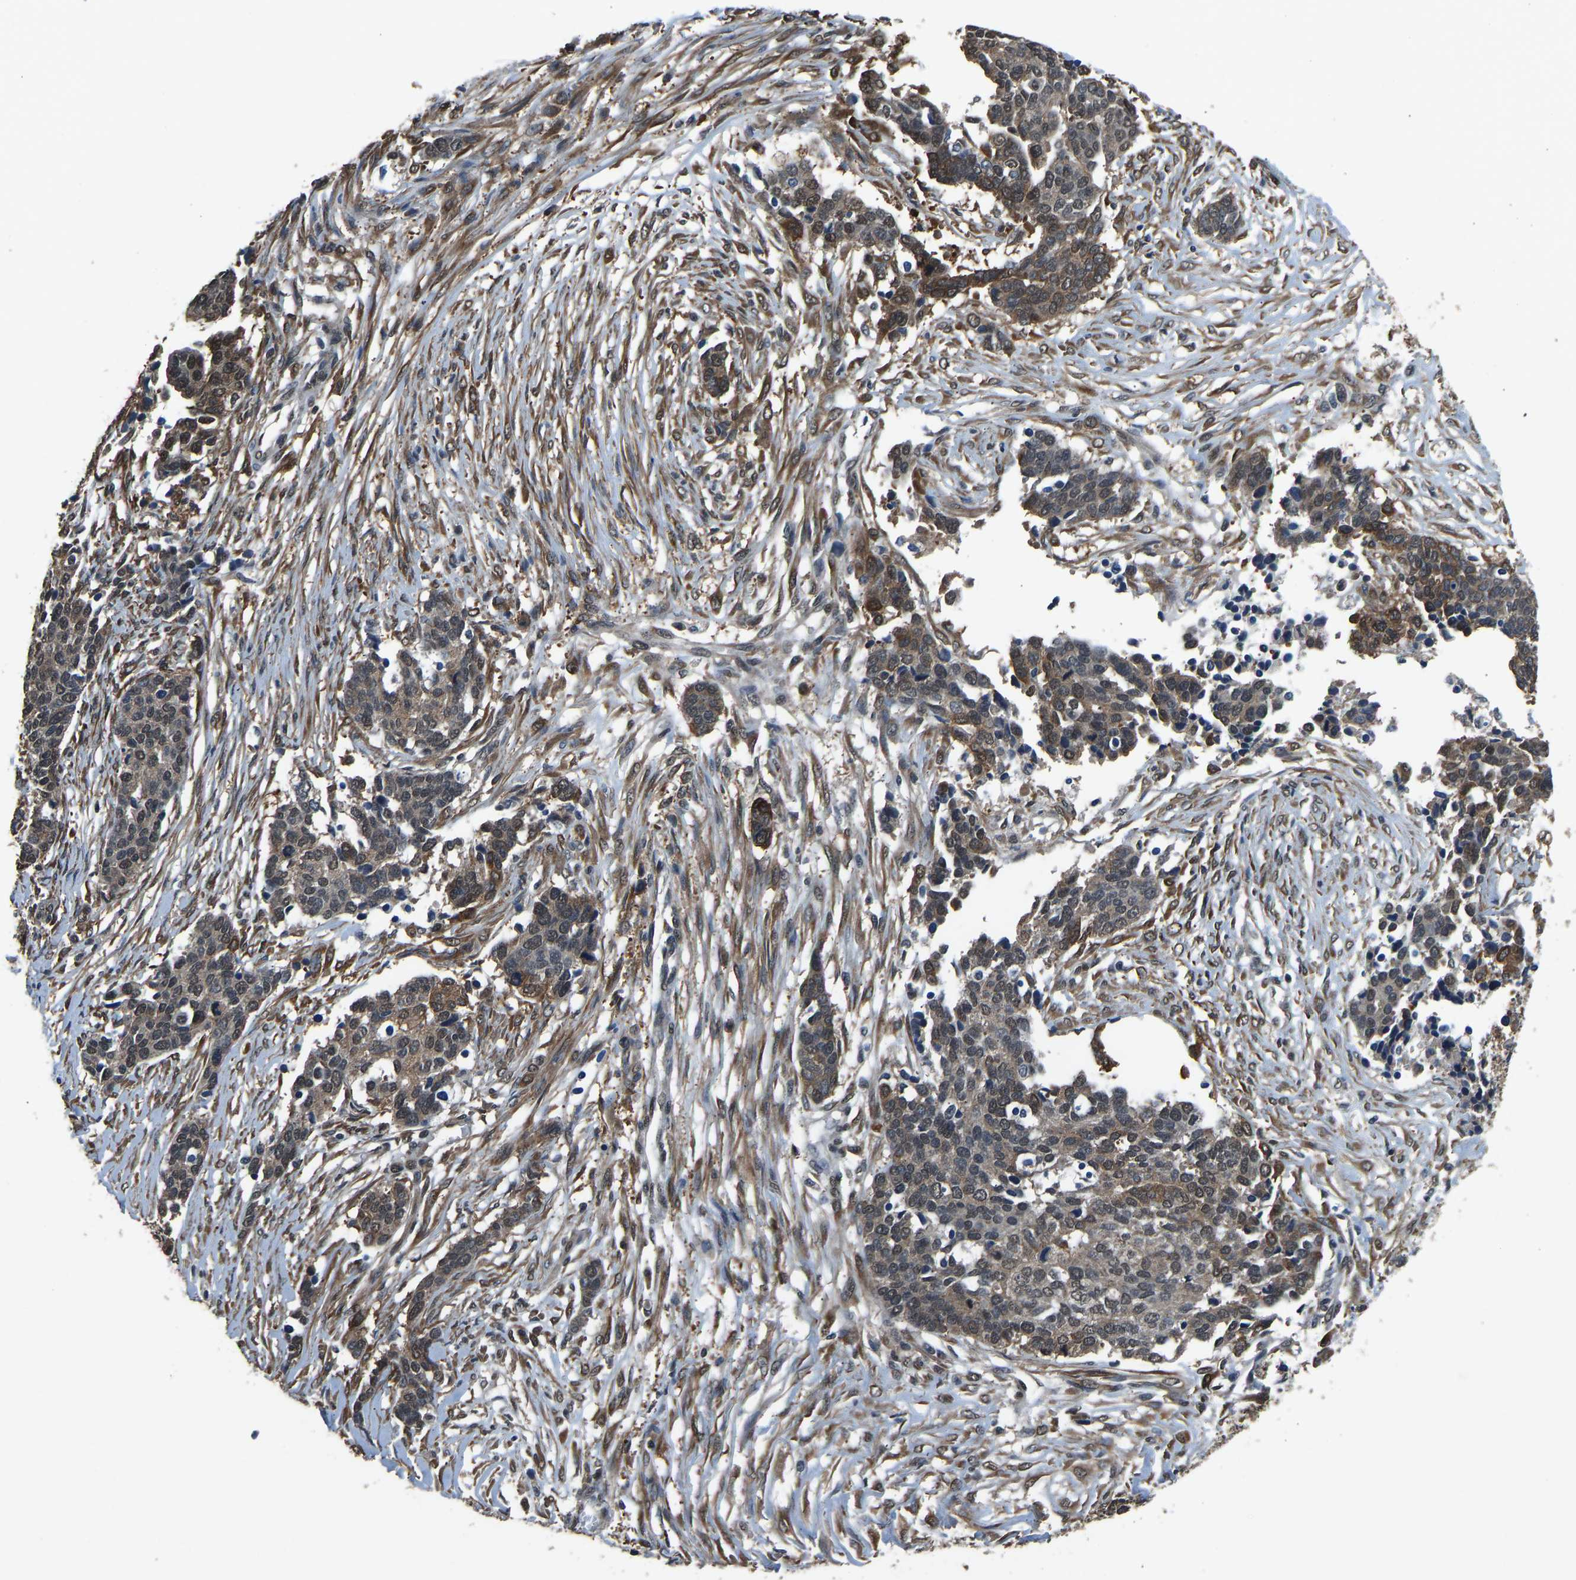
{"staining": {"intensity": "weak", "quantity": ">75%", "location": "cytoplasmic/membranous"}, "tissue": "ovarian cancer", "cell_type": "Tumor cells", "image_type": "cancer", "snomed": [{"axis": "morphology", "description": "Cystadenocarcinoma, serous, NOS"}, {"axis": "topography", "description": "Ovary"}], "caption": "Protein analysis of serous cystadenocarcinoma (ovarian) tissue displays weak cytoplasmic/membranous expression in approximately >75% of tumor cells. Nuclei are stained in blue.", "gene": "TOX4", "patient": {"sex": "female", "age": 44}}